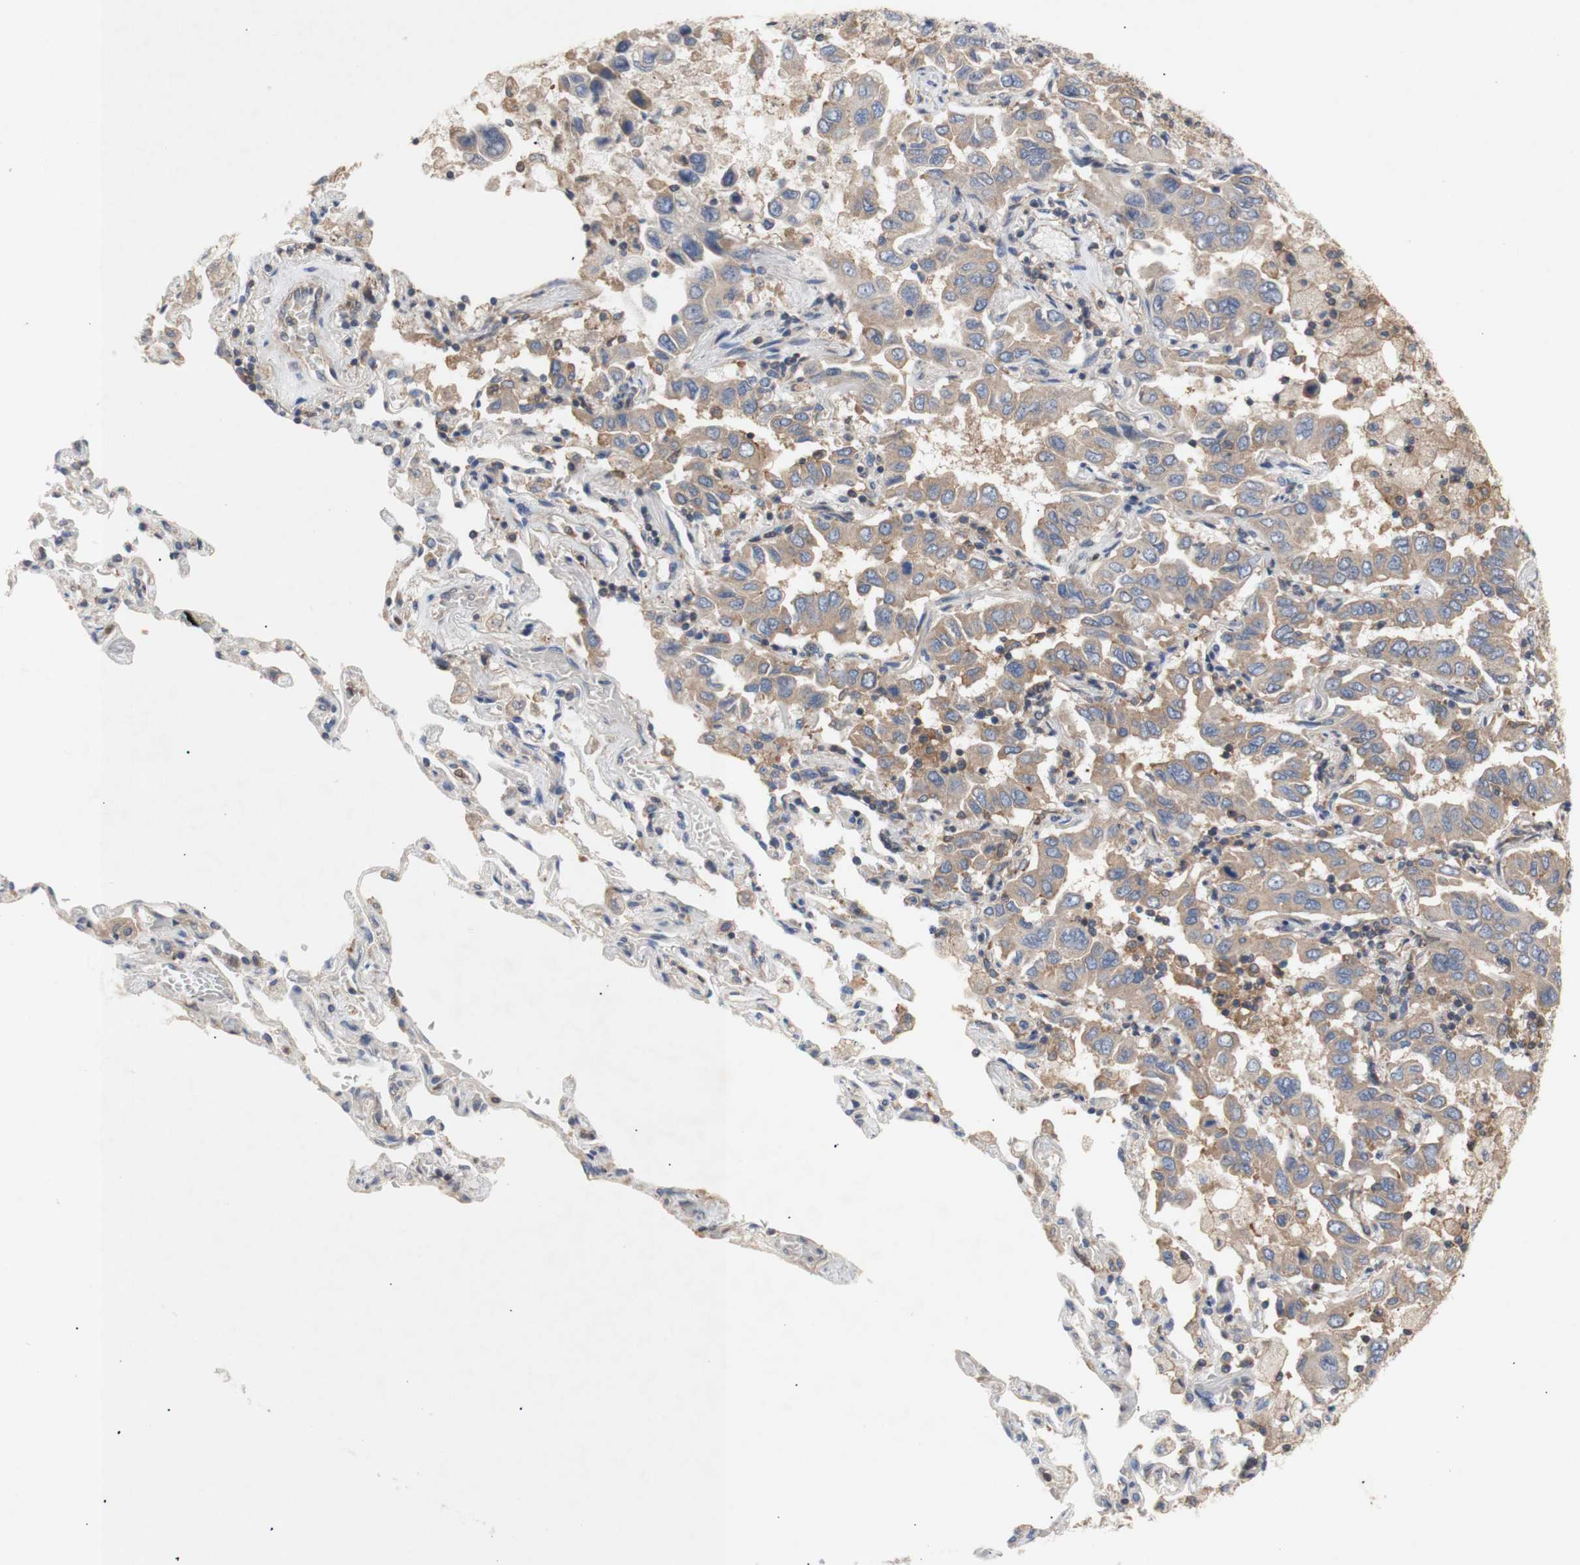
{"staining": {"intensity": "weak", "quantity": ">75%", "location": "cytoplasmic/membranous"}, "tissue": "lung cancer", "cell_type": "Tumor cells", "image_type": "cancer", "snomed": [{"axis": "morphology", "description": "Adenocarcinoma, NOS"}, {"axis": "topography", "description": "Lung"}], "caption": "DAB (3,3'-diaminobenzidine) immunohistochemical staining of lung cancer exhibits weak cytoplasmic/membranous protein positivity in about >75% of tumor cells.", "gene": "IKBKG", "patient": {"sex": "male", "age": 64}}